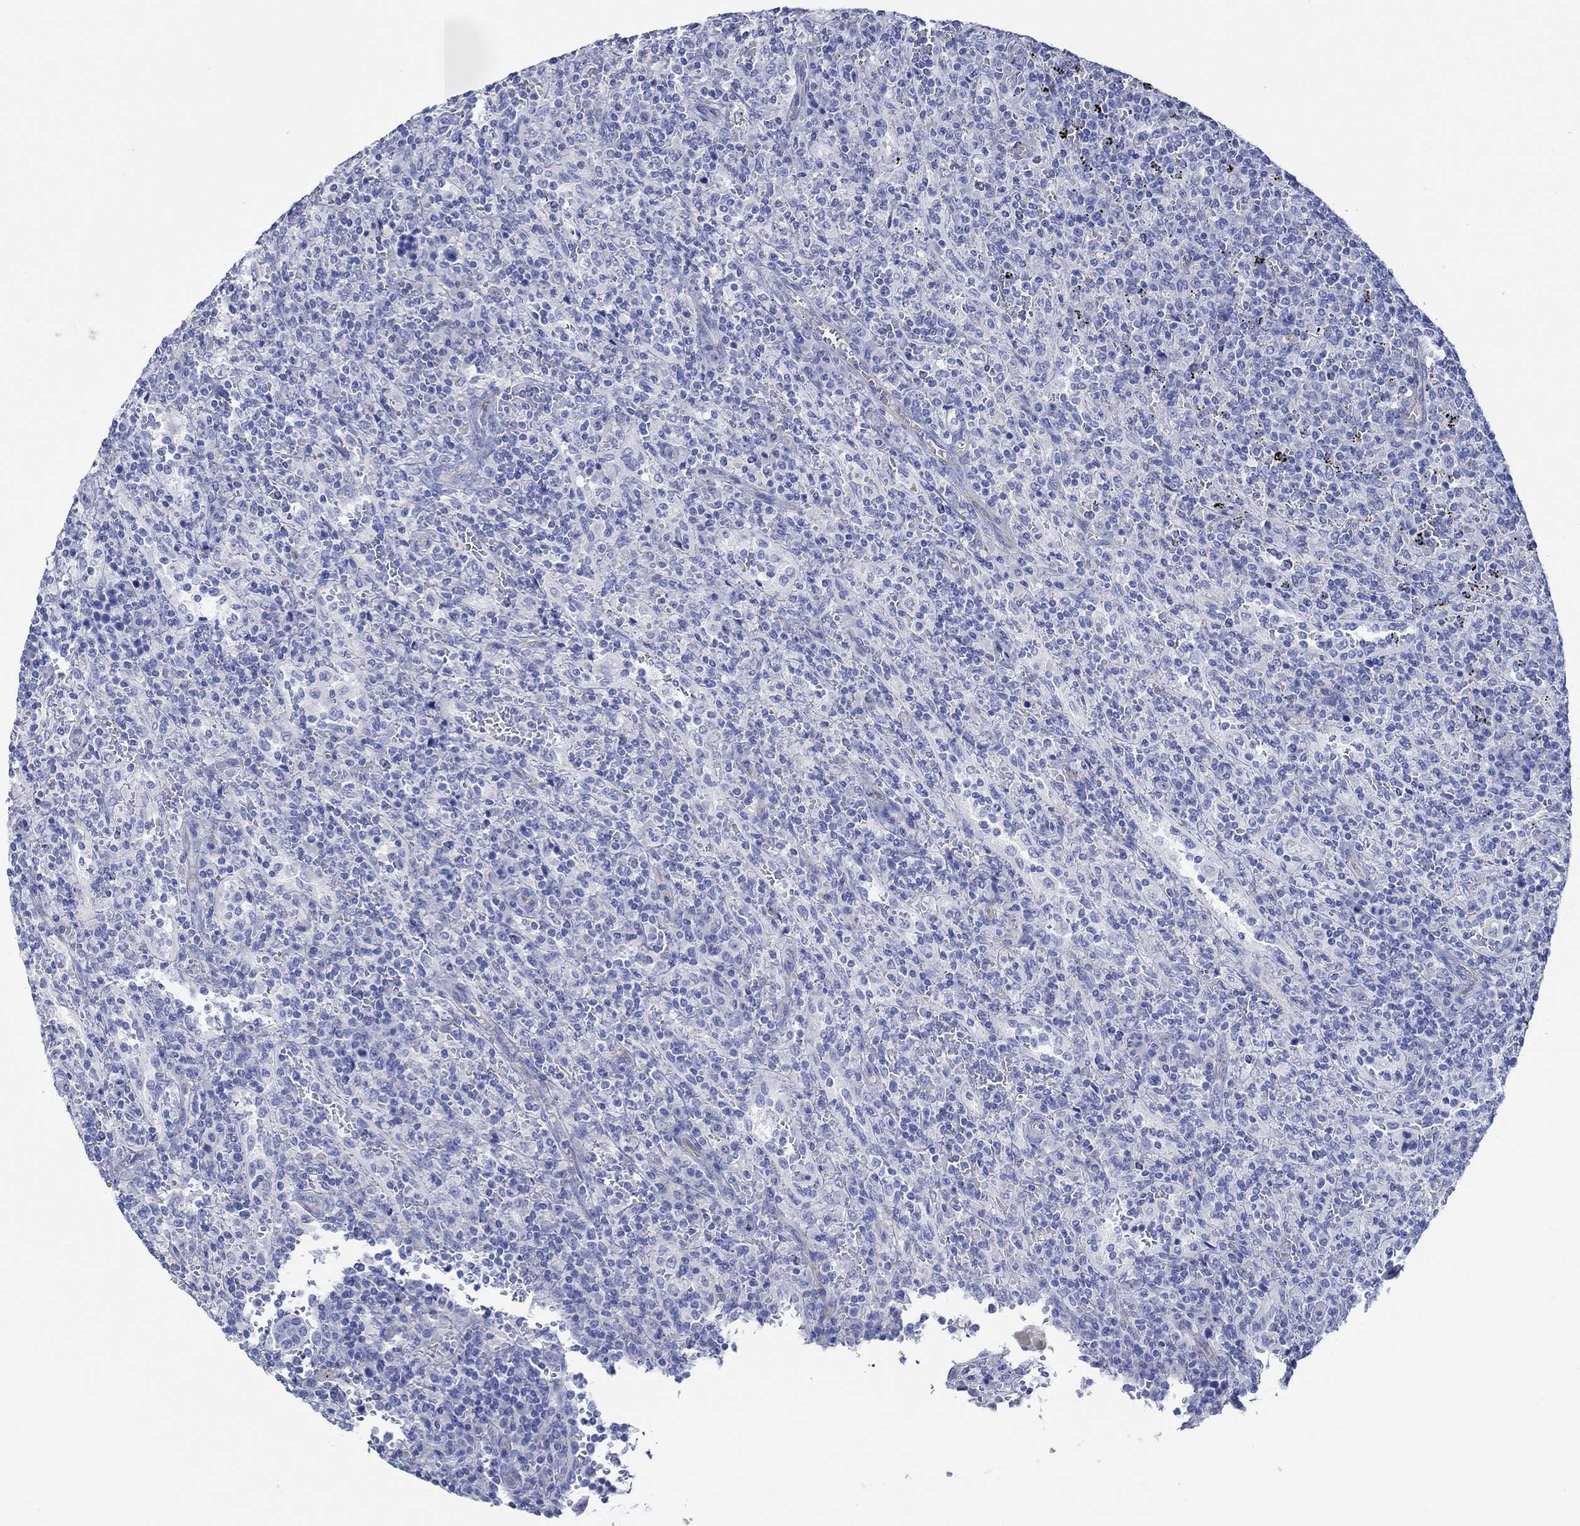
{"staining": {"intensity": "negative", "quantity": "none", "location": "none"}, "tissue": "lymphoma", "cell_type": "Tumor cells", "image_type": "cancer", "snomed": [{"axis": "morphology", "description": "Malignant lymphoma, non-Hodgkin's type, Low grade"}, {"axis": "topography", "description": "Spleen"}], "caption": "A high-resolution histopathology image shows immunohistochemistry staining of lymphoma, which shows no significant positivity in tumor cells.", "gene": "IGFBP6", "patient": {"sex": "male", "age": 62}}